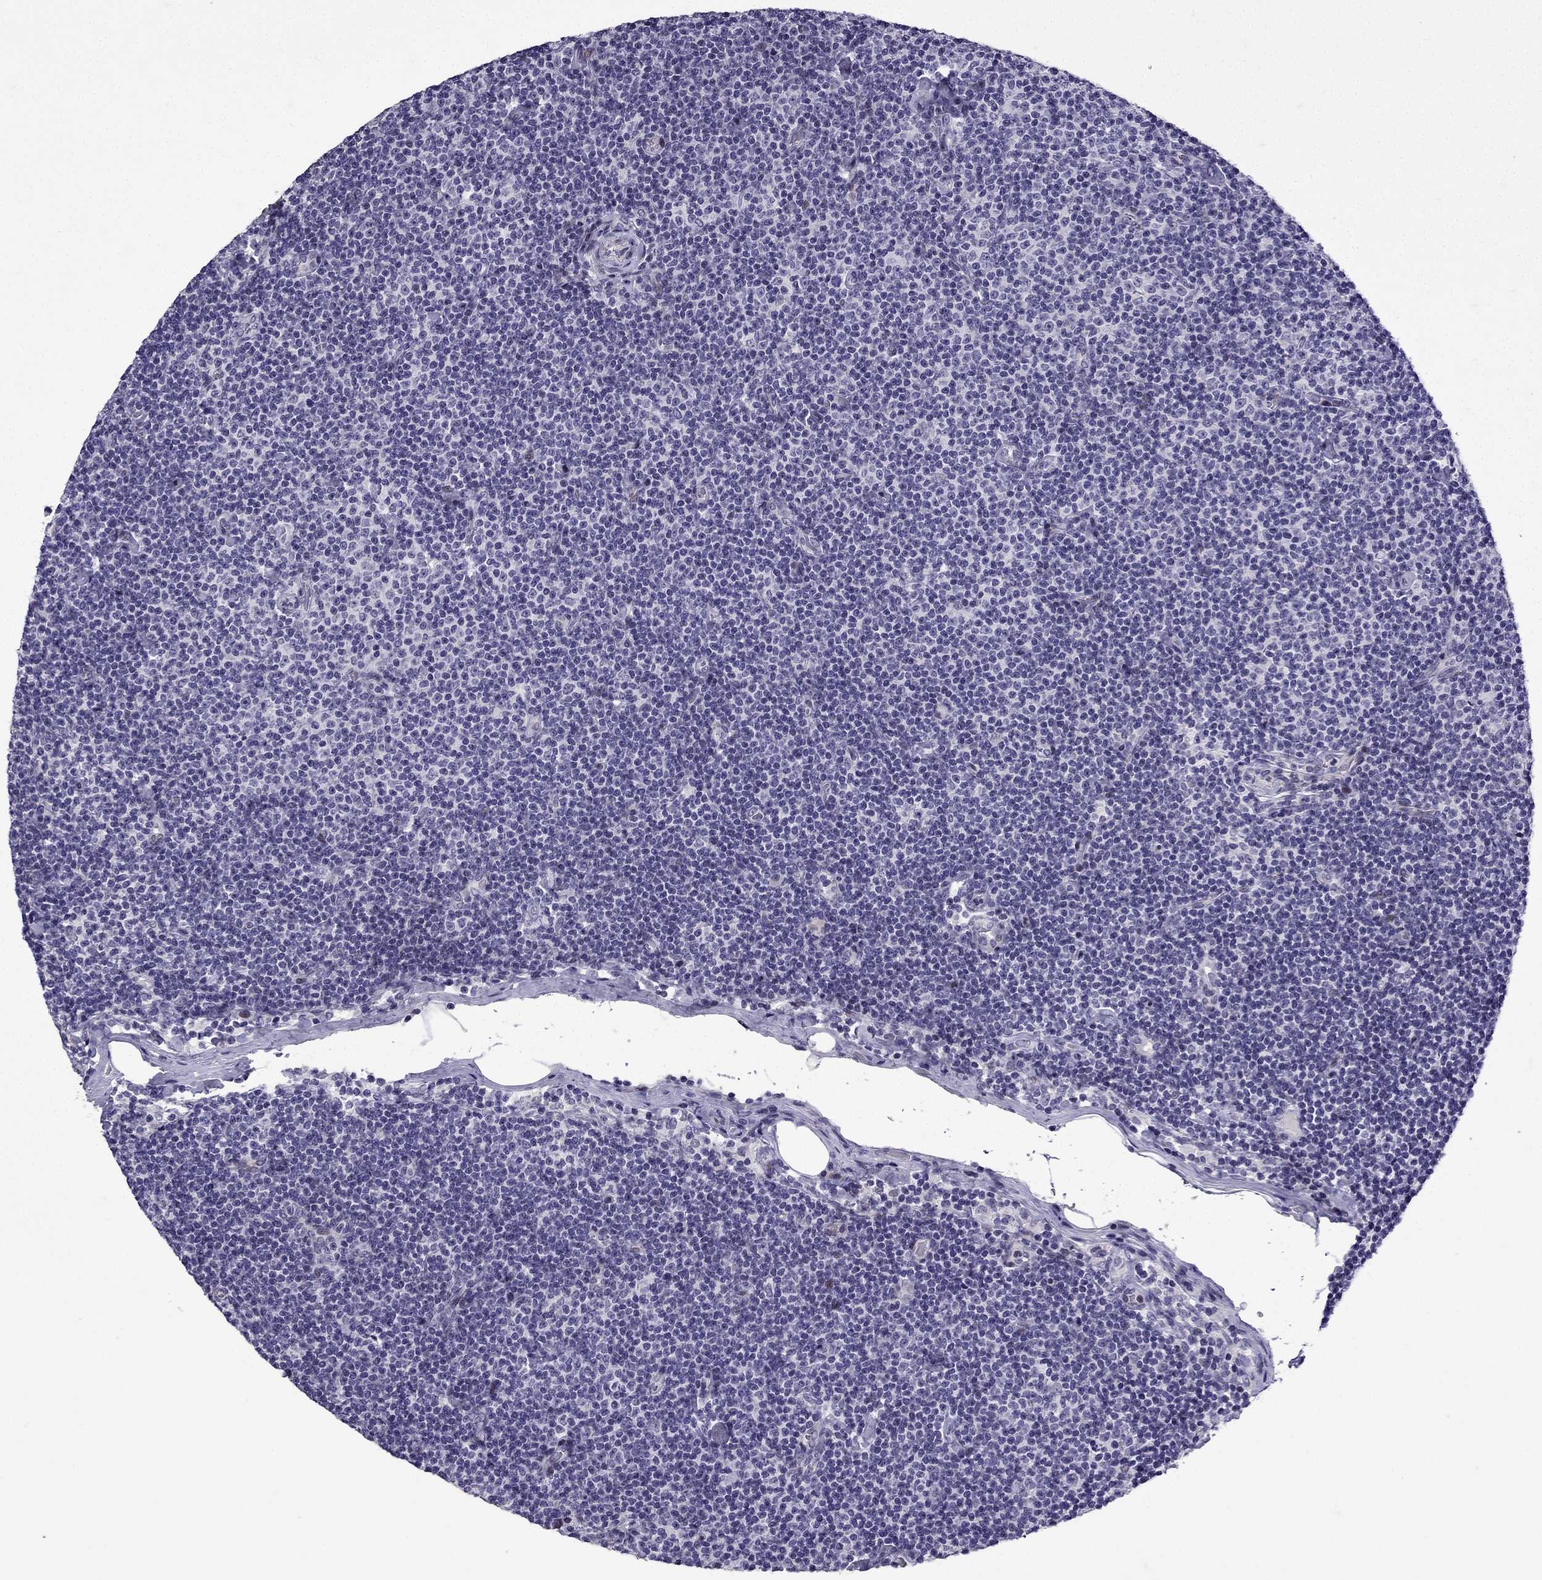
{"staining": {"intensity": "negative", "quantity": "none", "location": "none"}, "tissue": "lymphoma", "cell_type": "Tumor cells", "image_type": "cancer", "snomed": [{"axis": "morphology", "description": "Malignant lymphoma, non-Hodgkin's type, Low grade"}, {"axis": "topography", "description": "Lymph node"}], "caption": "An IHC photomicrograph of malignant lymphoma, non-Hodgkin's type (low-grade) is shown. There is no staining in tumor cells of malignant lymphoma, non-Hodgkin's type (low-grade).", "gene": "TTN", "patient": {"sex": "male", "age": 81}}